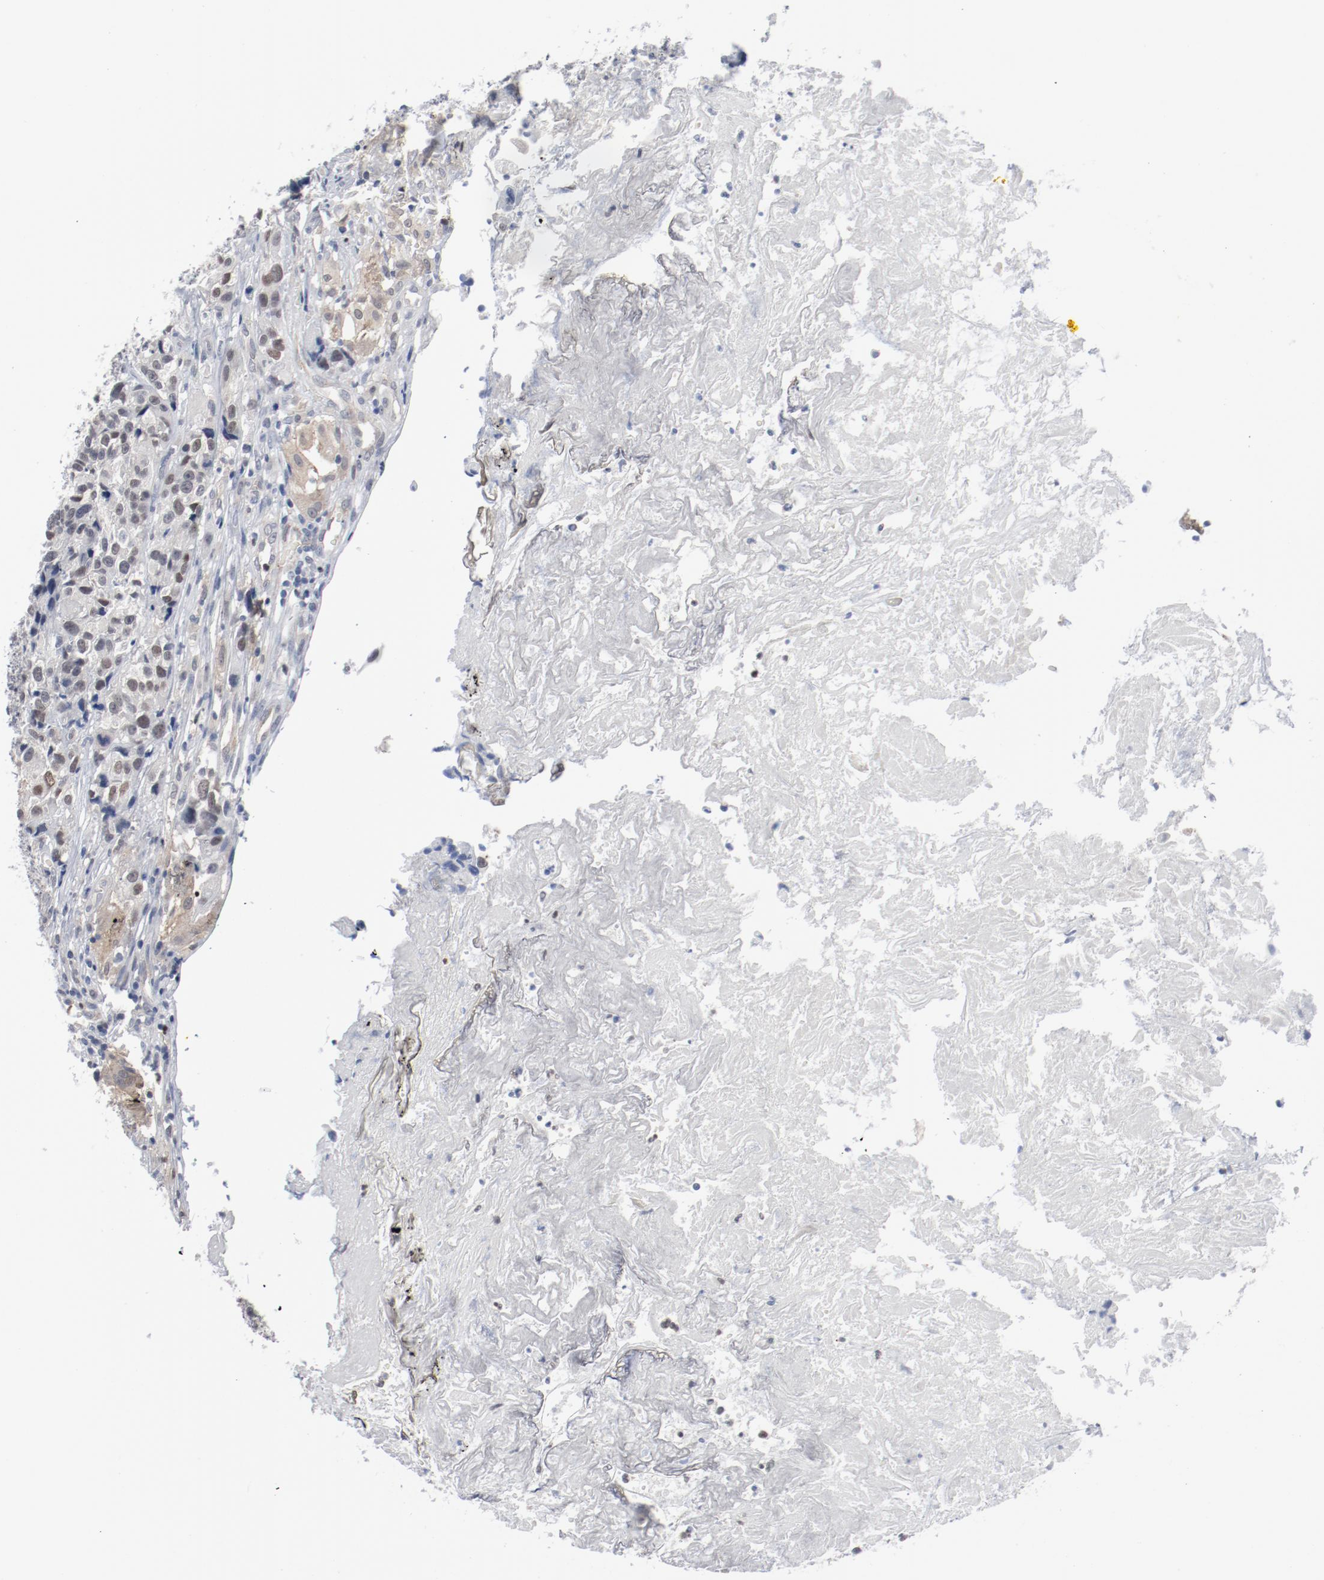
{"staining": {"intensity": "negative", "quantity": "none", "location": "none"}, "tissue": "urothelial cancer", "cell_type": "Tumor cells", "image_type": "cancer", "snomed": [{"axis": "morphology", "description": "Urothelial carcinoma, High grade"}, {"axis": "topography", "description": "Urinary bladder"}], "caption": "The immunohistochemistry photomicrograph has no significant staining in tumor cells of high-grade urothelial carcinoma tissue.", "gene": "FOXN2", "patient": {"sex": "female", "age": 81}}